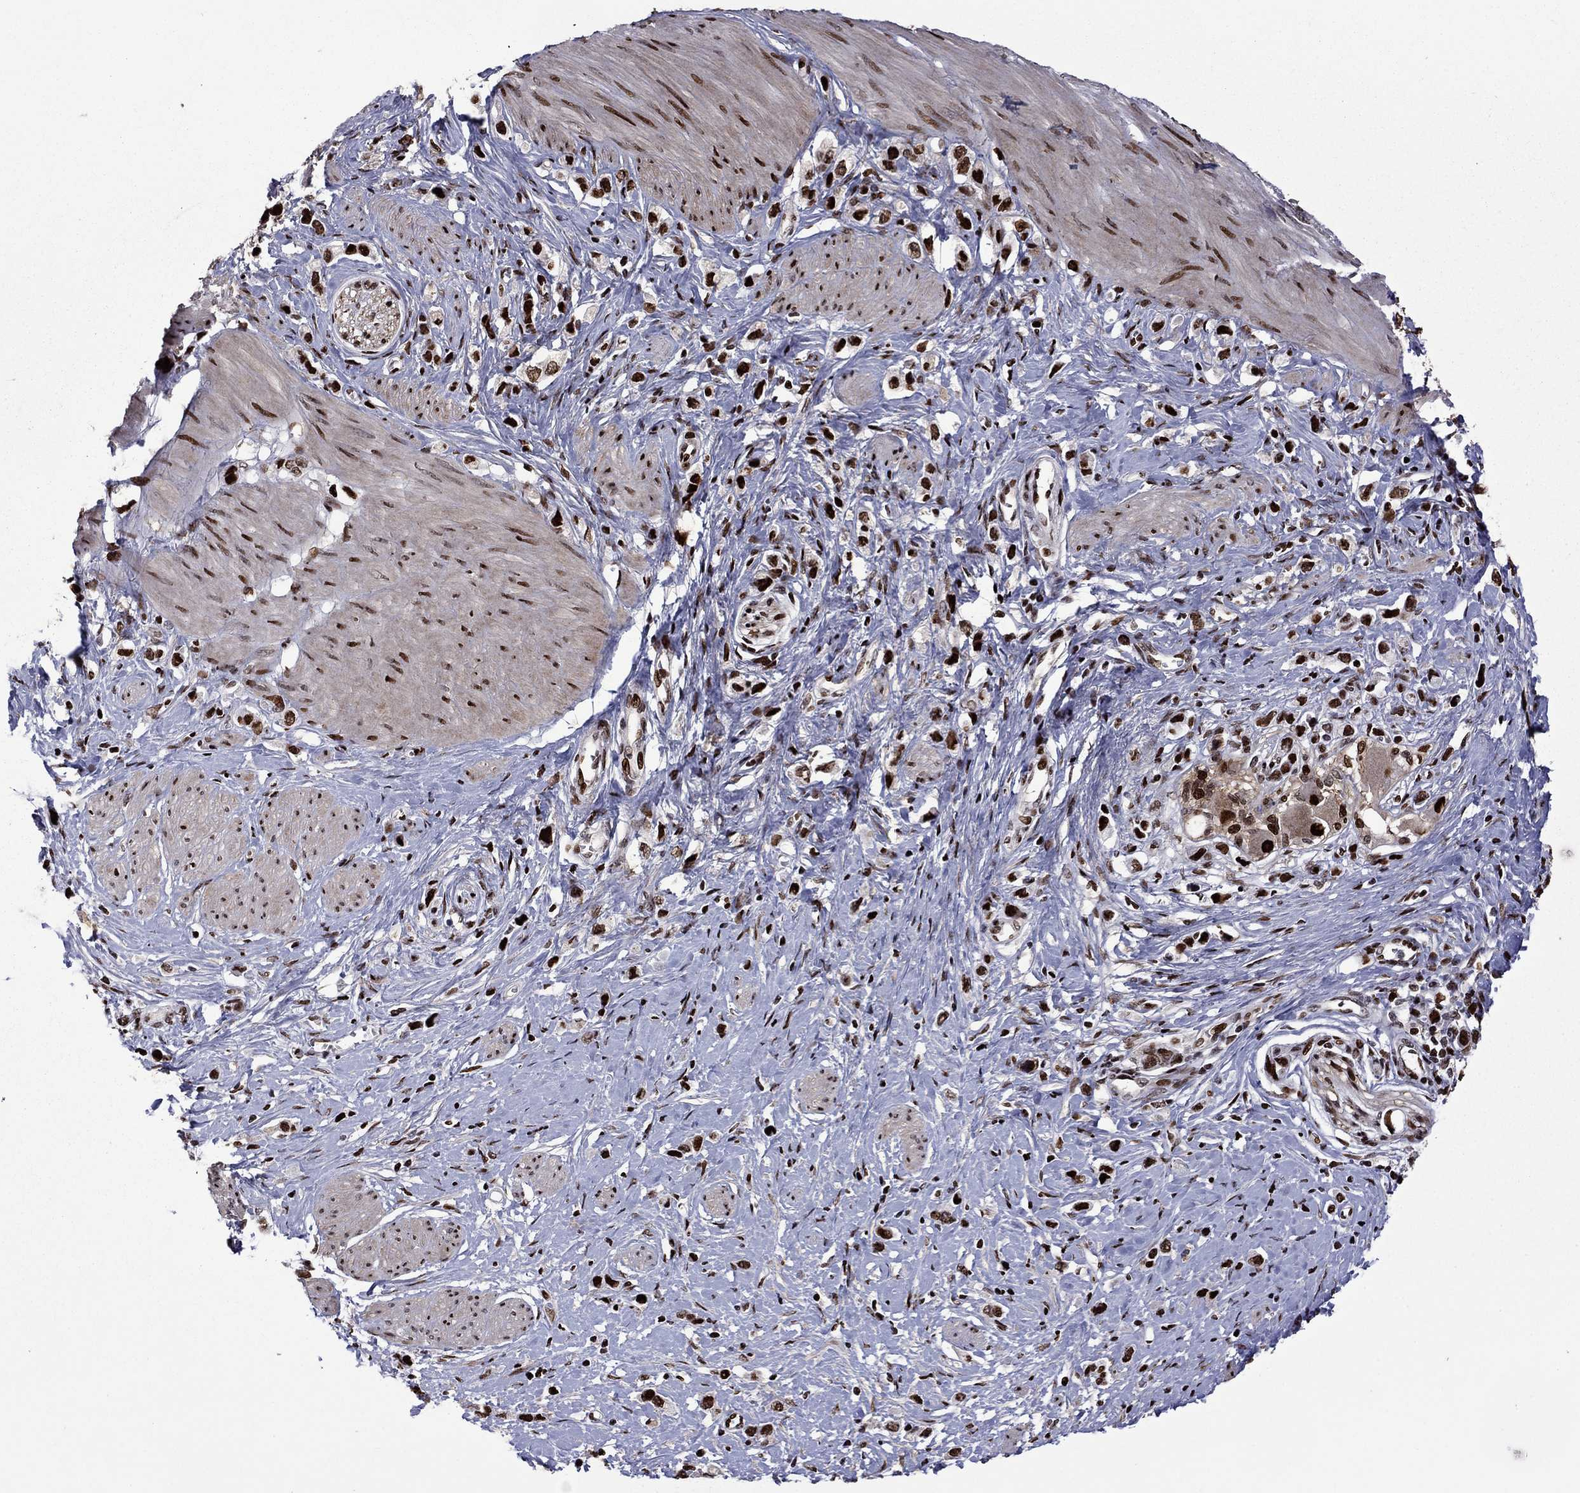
{"staining": {"intensity": "strong", "quantity": ">75%", "location": "nuclear"}, "tissue": "stomach cancer", "cell_type": "Tumor cells", "image_type": "cancer", "snomed": [{"axis": "morphology", "description": "Normal tissue, NOS"}, {"axis": "morphology", "description": "Adenocarcinoma, NOS"}, {"axis": "morphology", "description": "Adenocarcinoma, High grade"}, {"axis": "topography", "description": "Stomach, upper"}, {"axis": "topography", "description": "Stomach"}], "caption": "Strong nuclear positivity for a protein is seen in approximately >75% of tumor cells of stomach adenocarcinoma (high-grade) using IHC.", "gene": "LIMK1", "patient": {"sex": "female", "age": 65}}